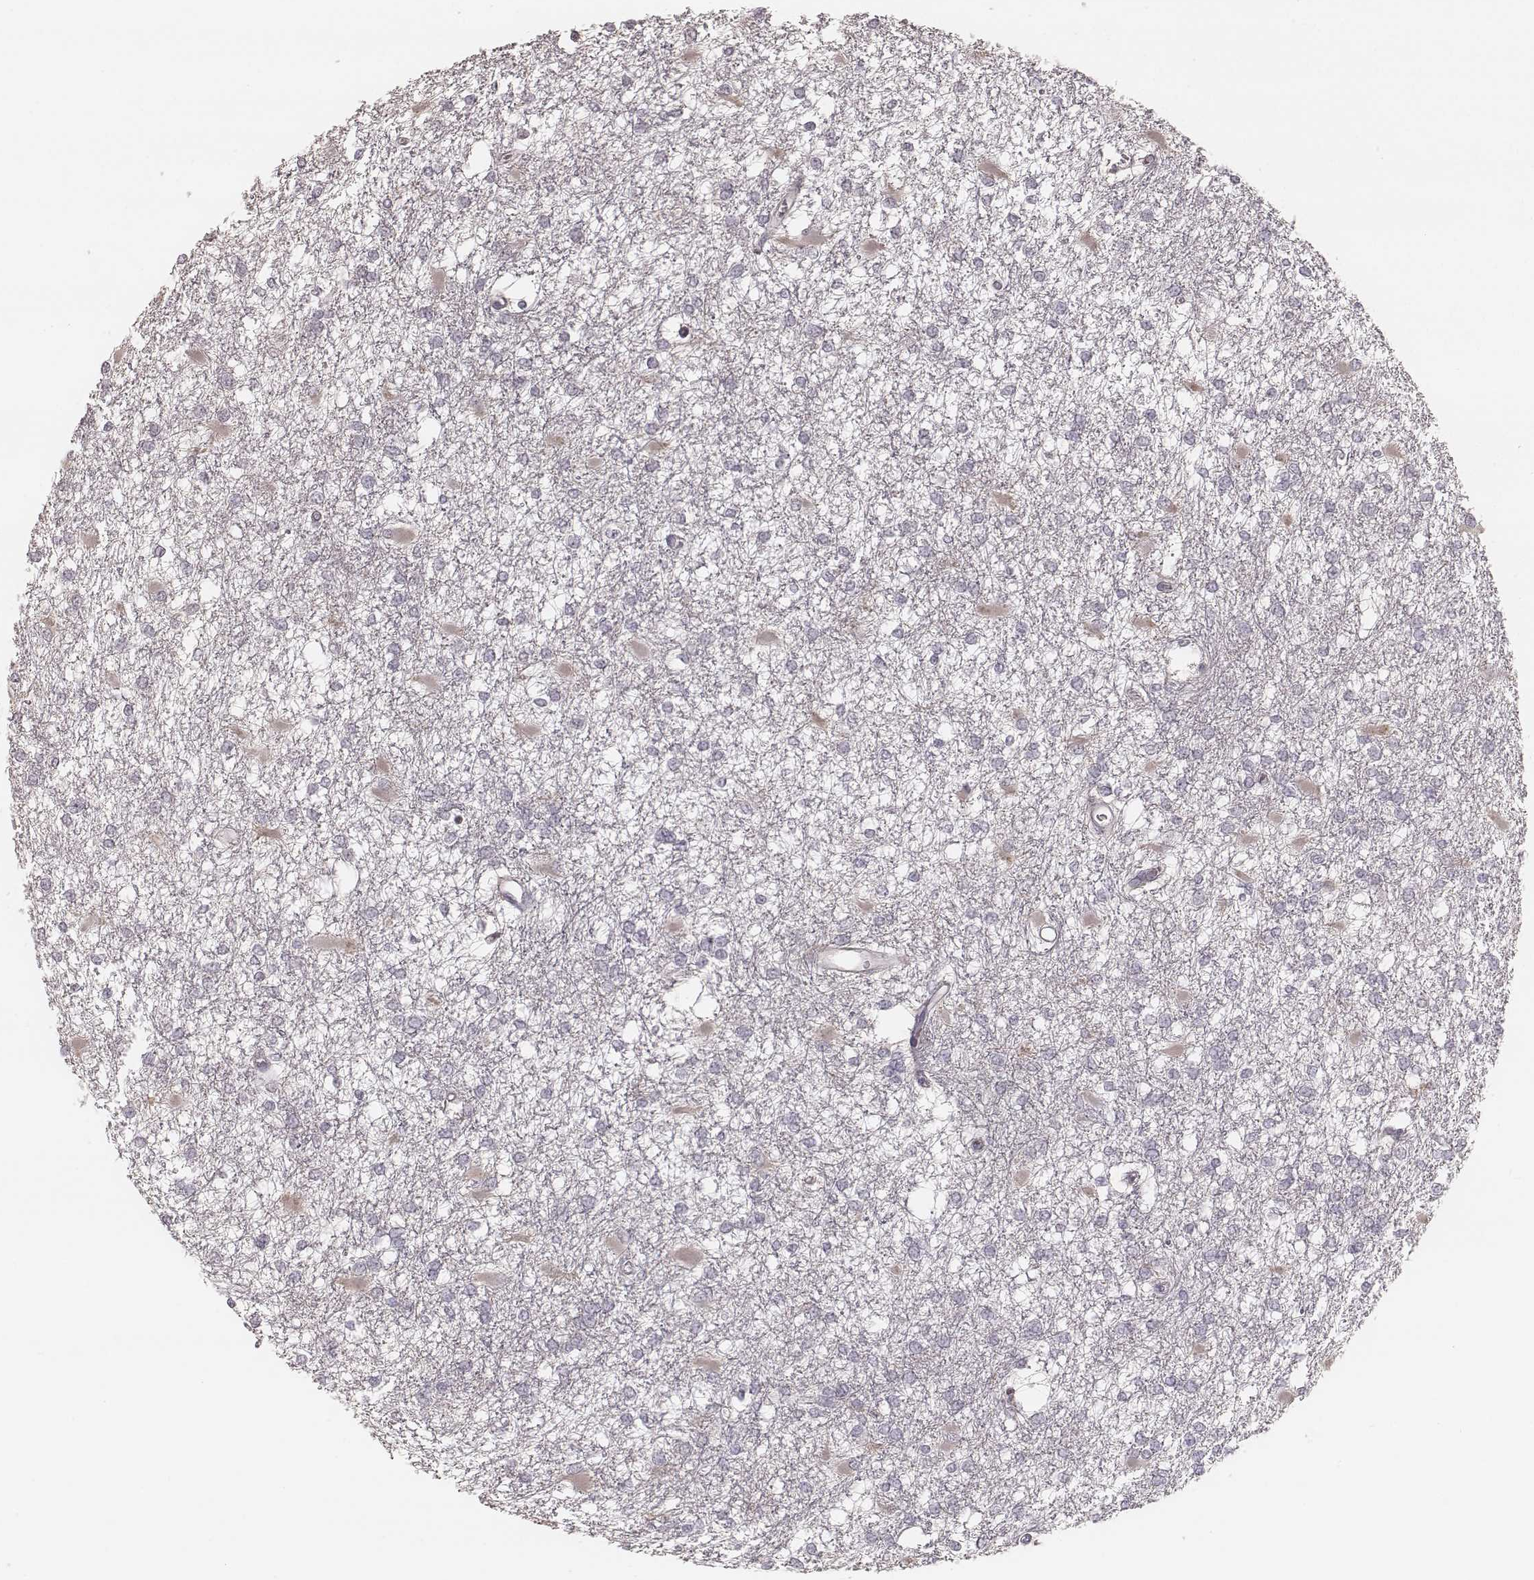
{"staining": {"intensity": "negative", "quantity": "none", "location": "none"}, "tissue": "glioma", "cell_type": "Tumor cells", "image_type": "cancer", "snomed": [{"axis": "morphology", "description": "Glioma, malignant, High grade"}, {"axis": "topography", "description": "Cerebral cortex"}], "caption": "Glioma was stained to show a protein in brown. There is no significant staining in tumor cells.", "gene": "SMIM24", "patient": {"sex": "male", "age": 79}}